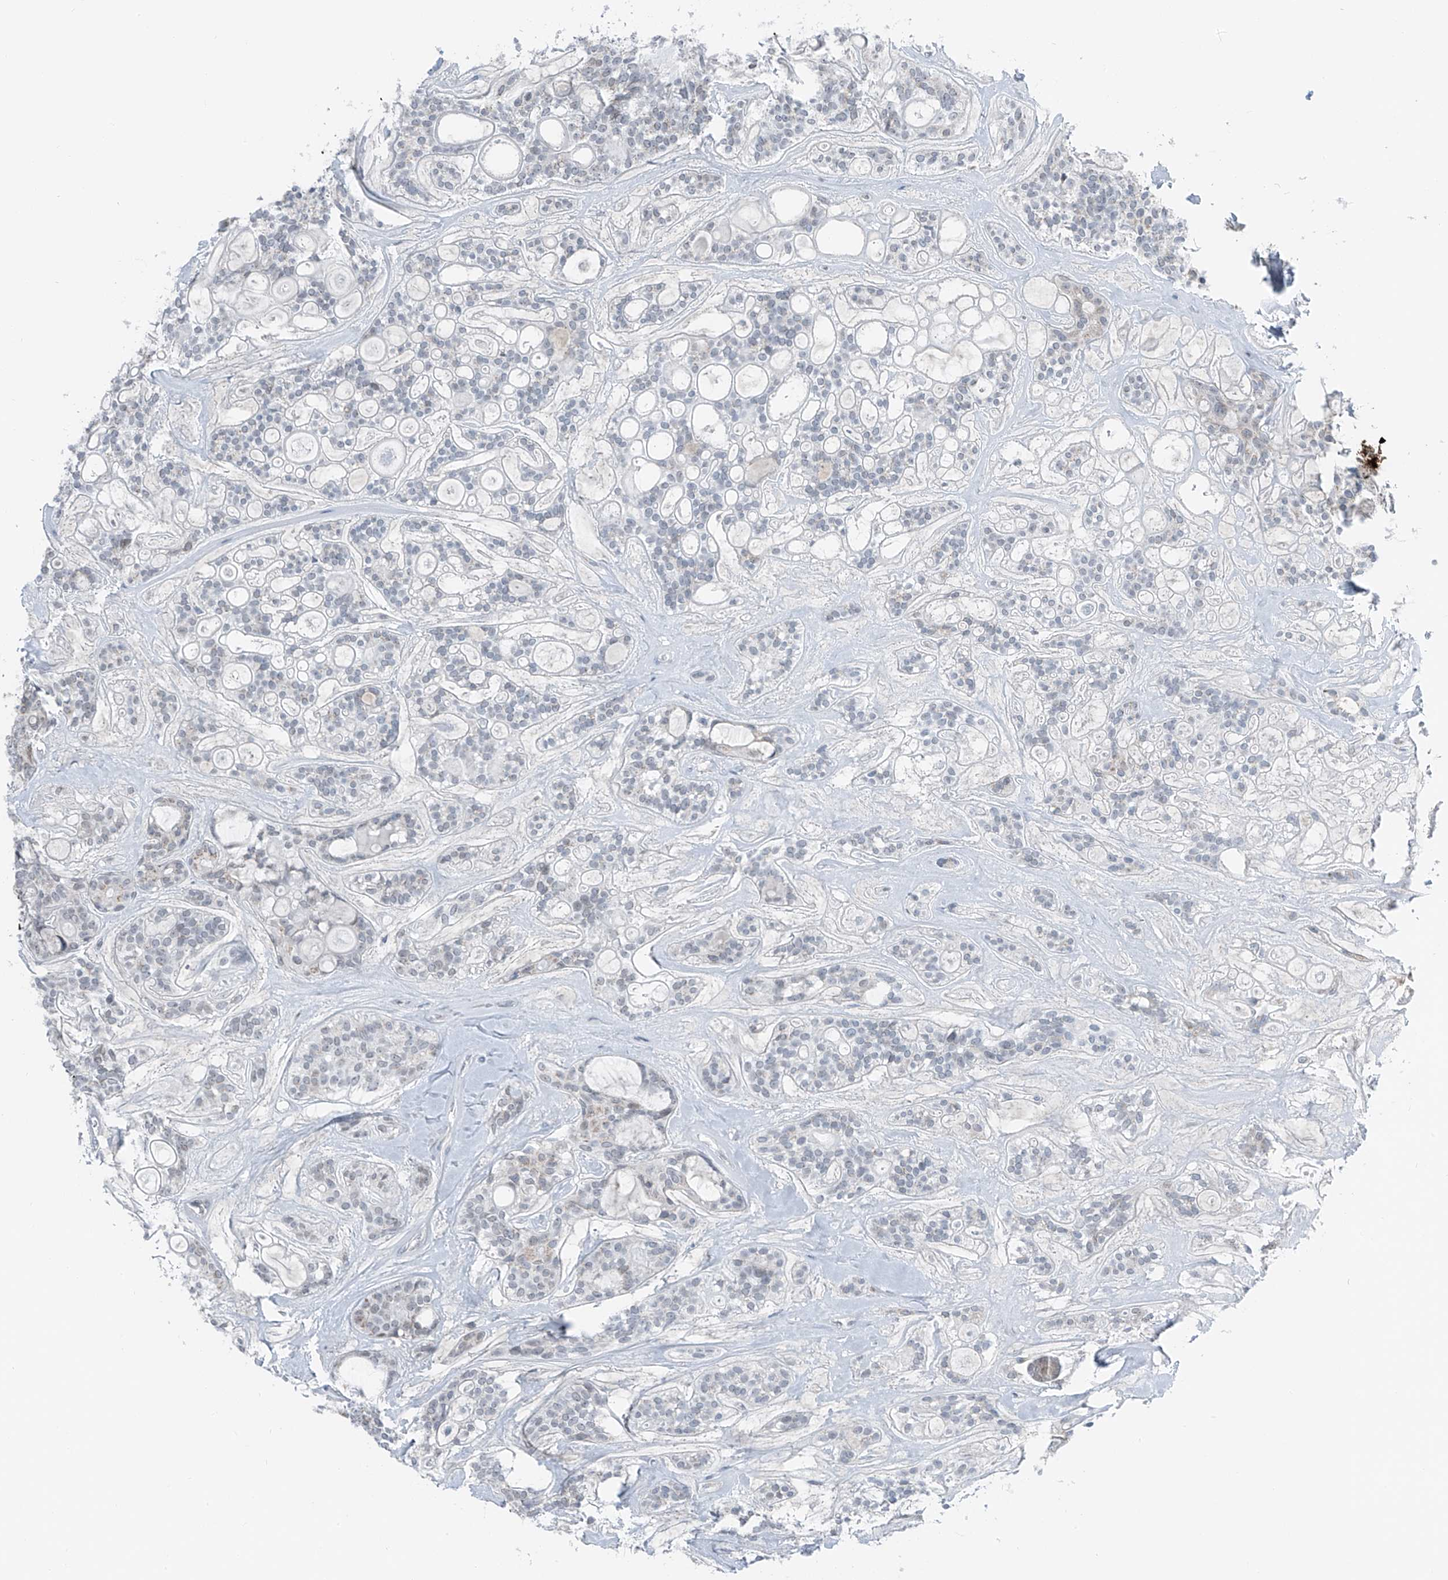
{"staining": {"intensity": "negative", "quantity": "none", "location": "none"}, "tissue": "head and neck cancer", "cell_type": "Tumor cells", "image_type": "cancer", "snomed": [{"axis": "morphology", "description": "Adenocarcinoma, NOS"}, {"axis": "topography", "description": "Head-Neck"}], "caption": "A high-resolution histopathology image shows immunohistochemistry (IHC) staining of adenocarcinoma (head and neck), which displays no significant expression in tumor cells.", "gene": "DYRK1B", "patient": {"sex": "male", "age": 66}}